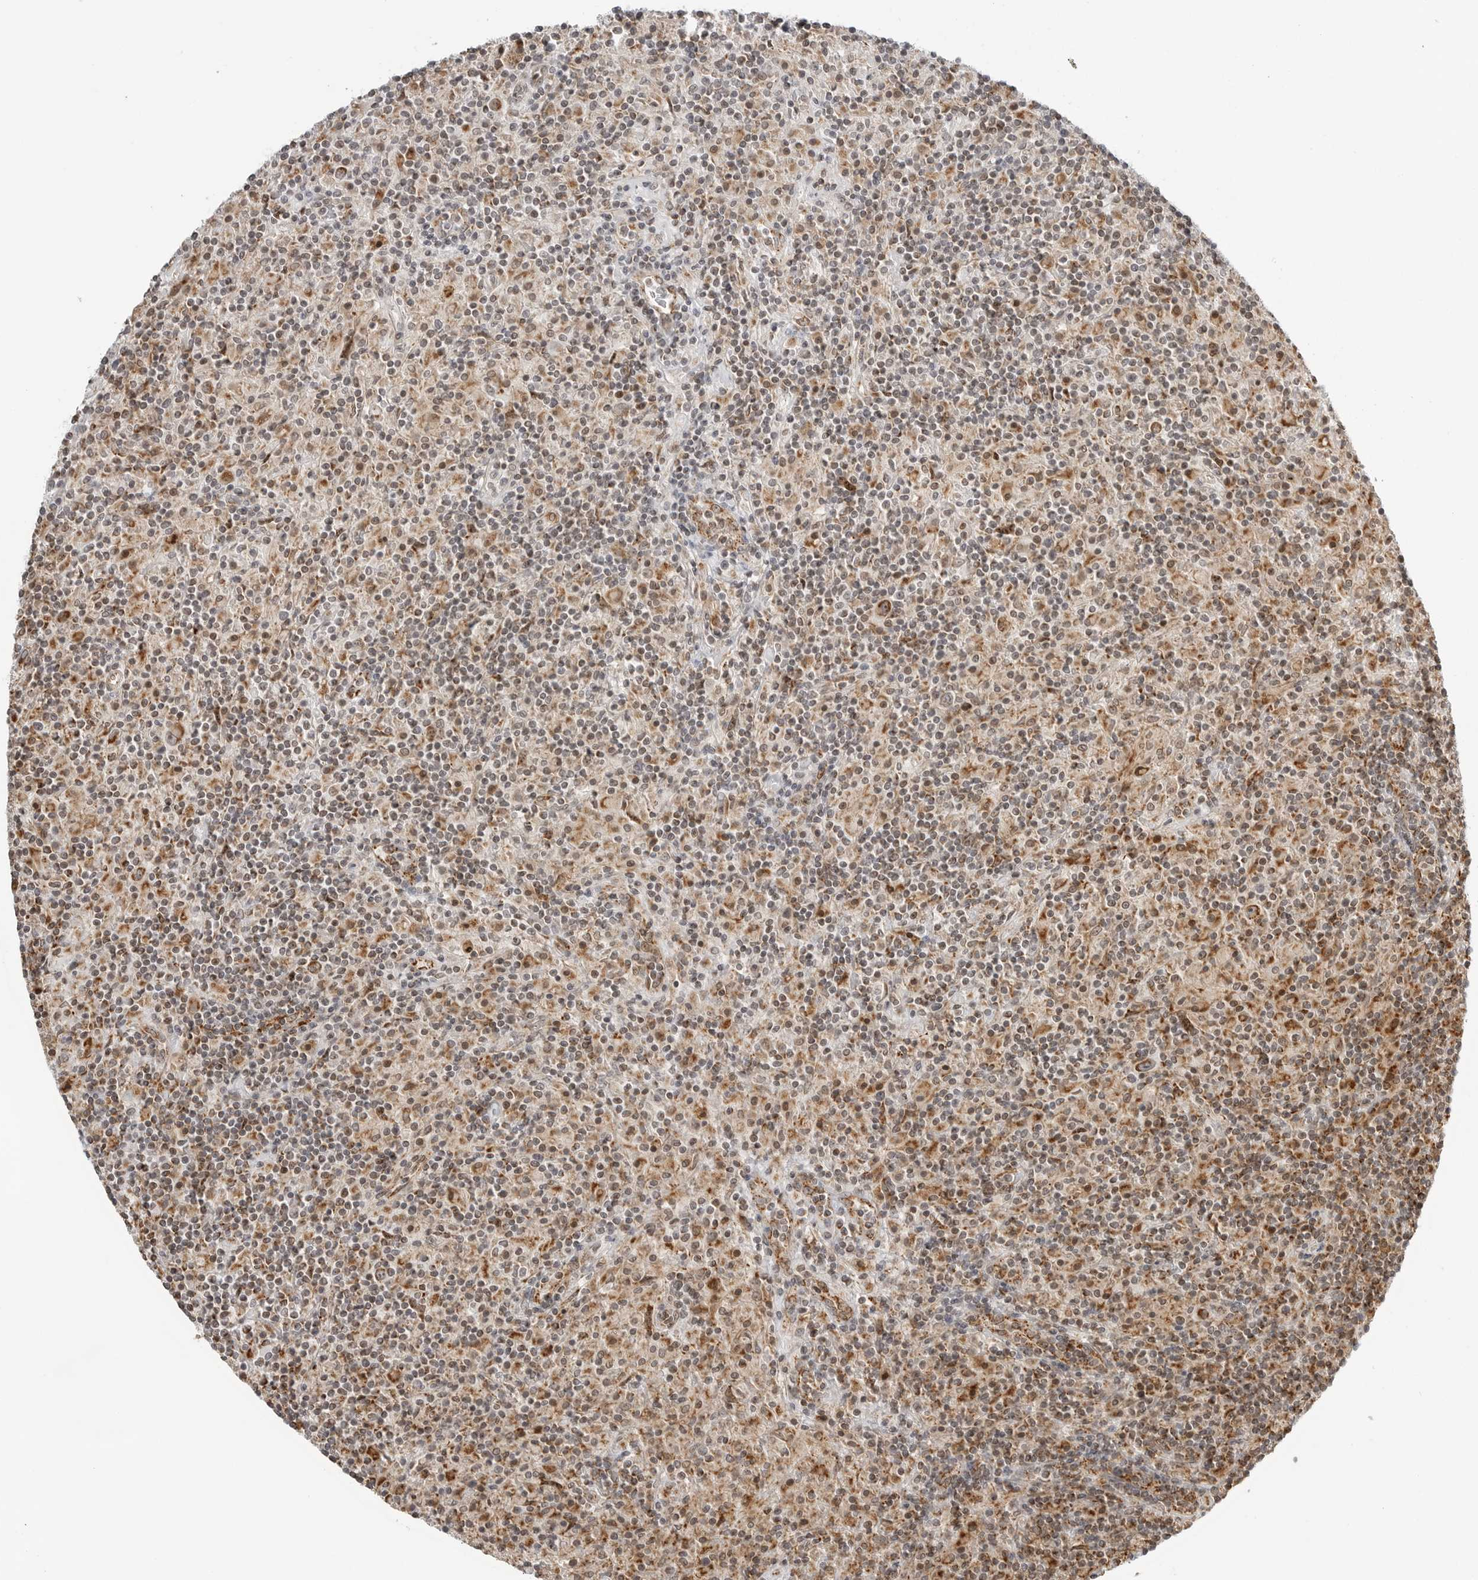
{"staining": {"intensity": "strong", "quantity": ">75%", "location": "cytoplasmic/membranous"}, "tissue": "lymphoma", "cell_type": "Tumor cells", "image_type": "cancer", "snomed": [{"axis": "morphology", "description": "Hodgkin's disease, NOS"}, {"axis": "topography", "description": "Lymph node"}], "caption": "Immunohistochemical staining of human Hodgkin's disease demonstrates strong cytoplasmic/membranous protein positivity in approximately >75% of tumor cells.", "gene": "PEX2", "patient": {"sex": "male", "age": 70}}